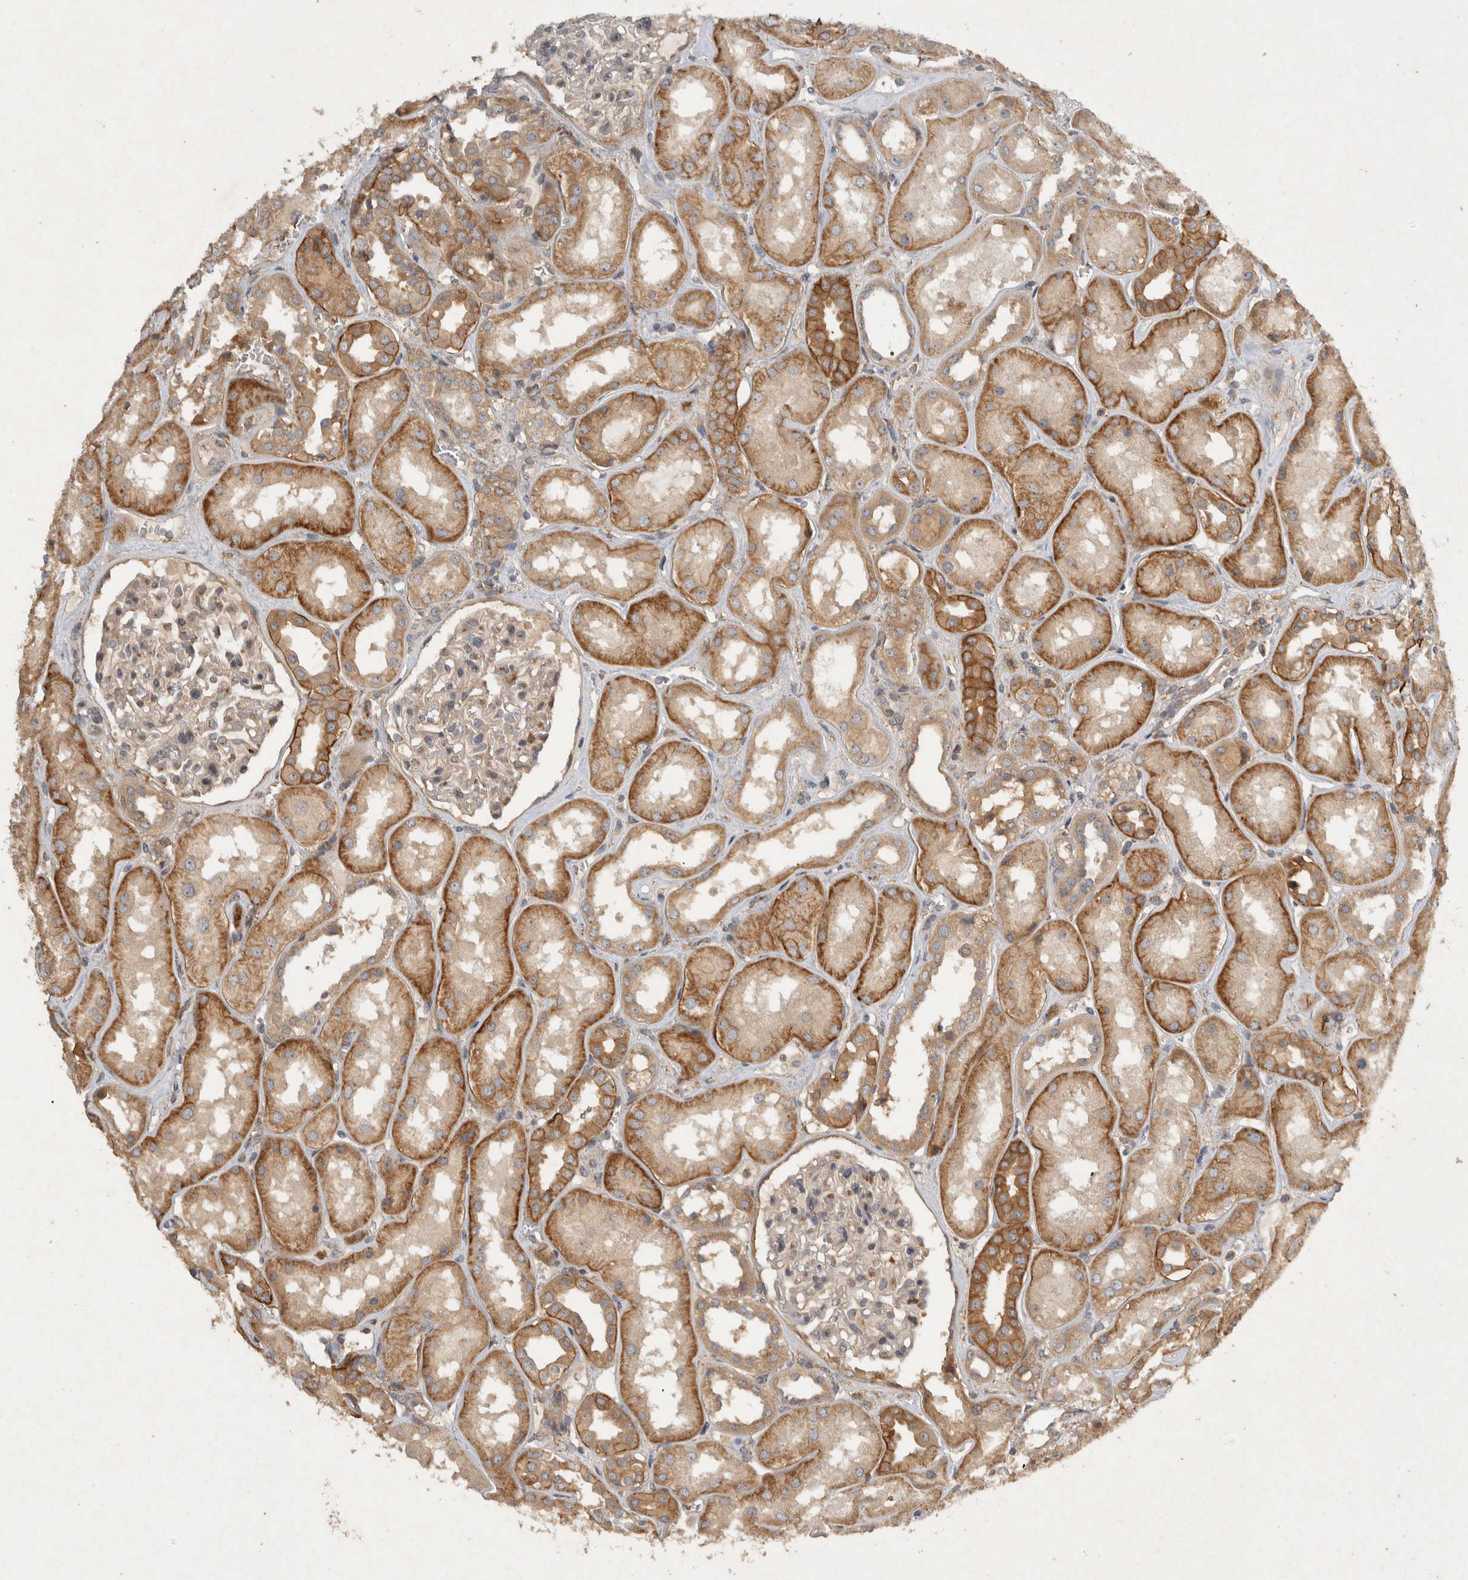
{"staining": {"intensity": "moderate", "quantity": "<25%", "location": "cytoplasmic/membranous"}, "tissue": "kidney", "cell_type": "Cells in glomeruli", "image_type": "normal", "snomed": [{"axis": "morphology", "description": "Normal tissue, NOS"}, {"axis": "topography", "description": "Kidney"}], "caption": "The image demonstrates staining of normal kidney, revealing moderate cytoplasmic/membranous protein positivity (brown color) within cells in glomeruli. The staining is performed using DAB brown chromogen to label protein expression. The nuclei are counter-stained blue using hematoxylin.", "gene": "VEPH1", "patient": {"sex": "male", "age": 70}}